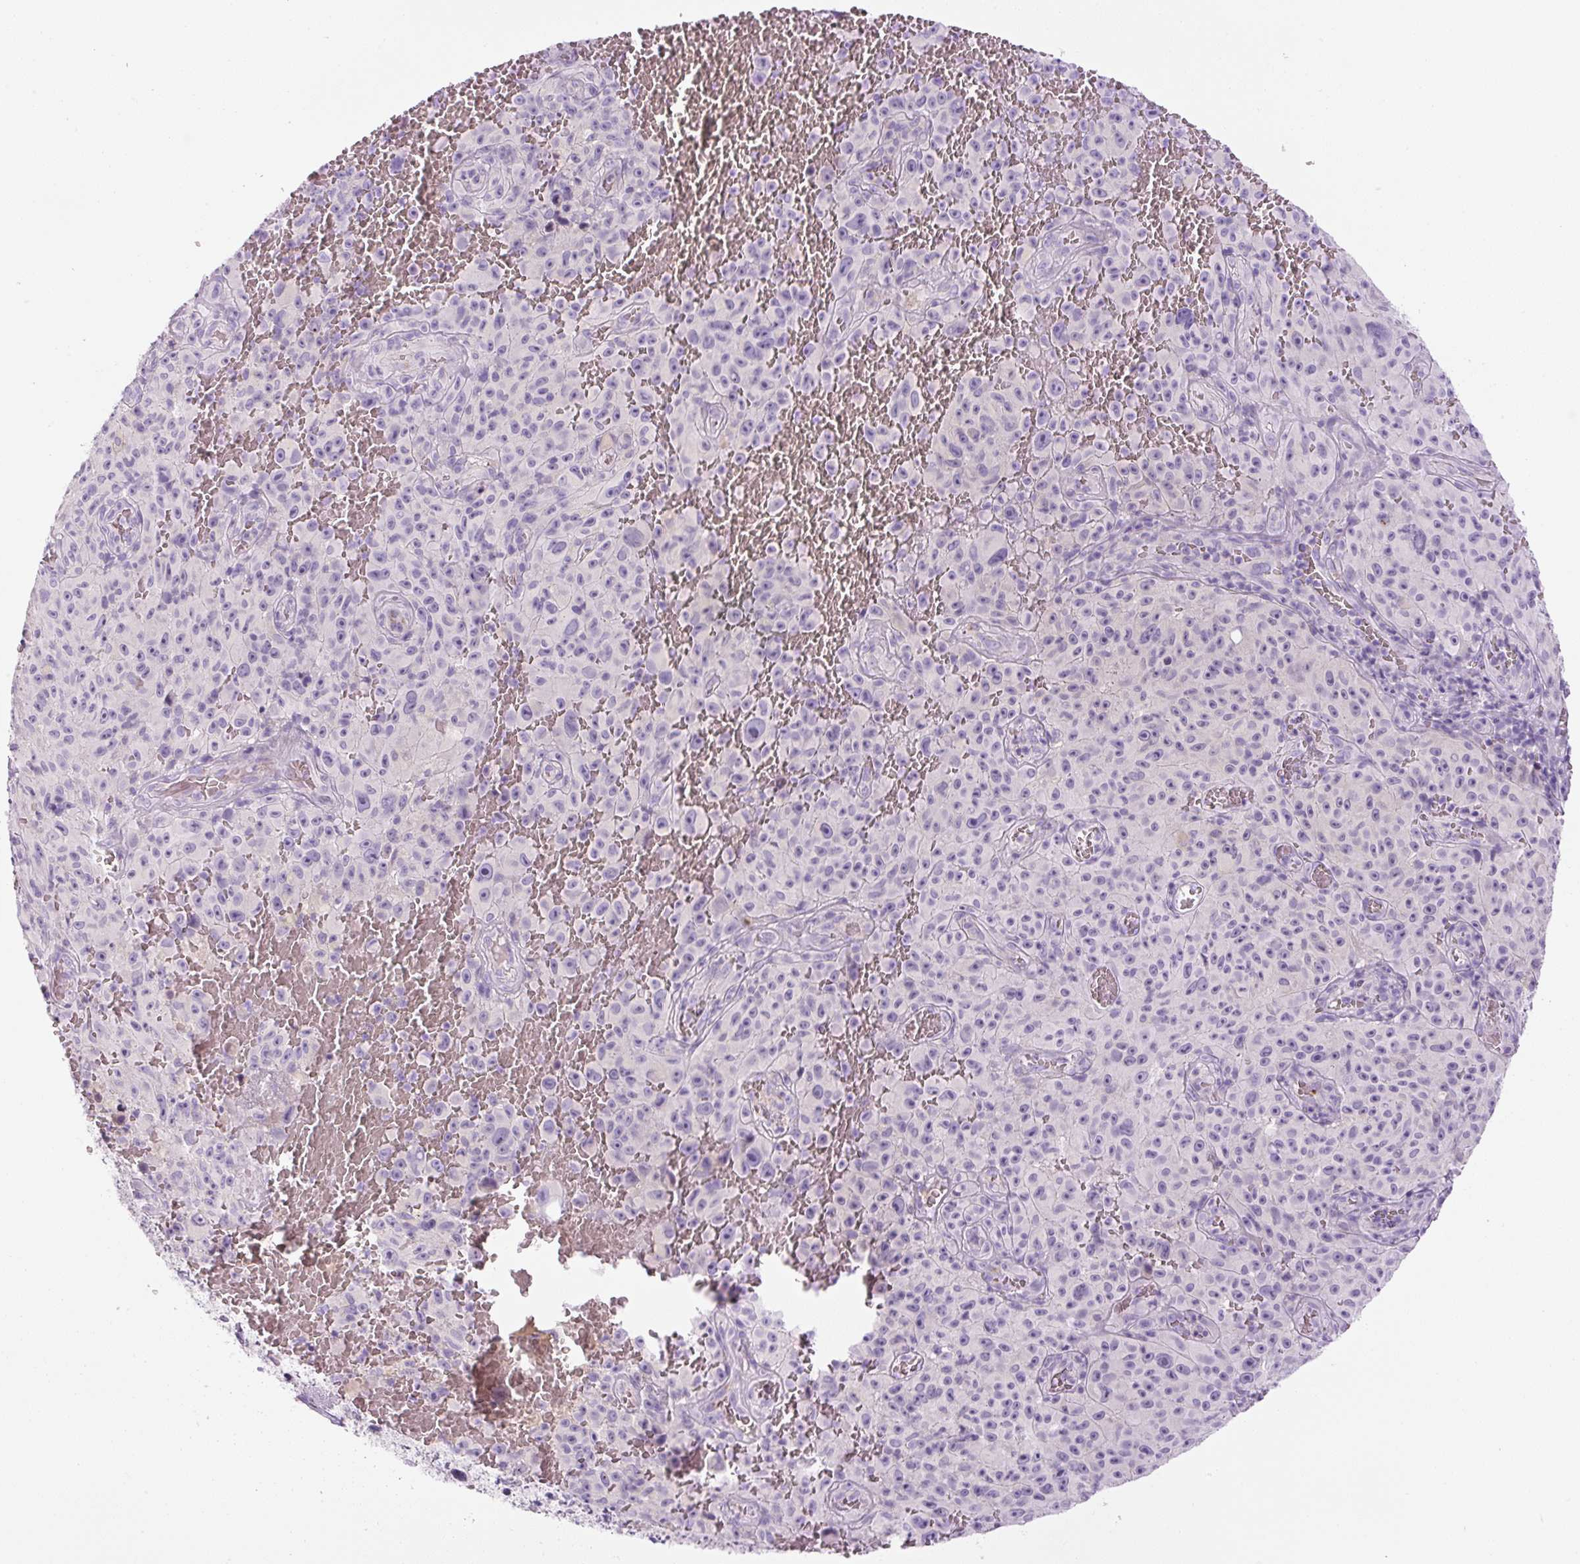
{"staining": {"intensity": "negative", "quantity": "none", "location": "none"}, "tissue": "melanoma", "cell_type": "Tumor cells", "image_type": "cancer", "snomed": [{"axis": "morphology", "description": "Malignant melanoma, NOS"}, {"axis": "topography", "description": "Skin"}], "caption": "Protein analysis of malignant melanoma reveals no significant expression in tumor cells.", "gene": "RSPO4", "patient": {"sex": "female", "age": 82}}